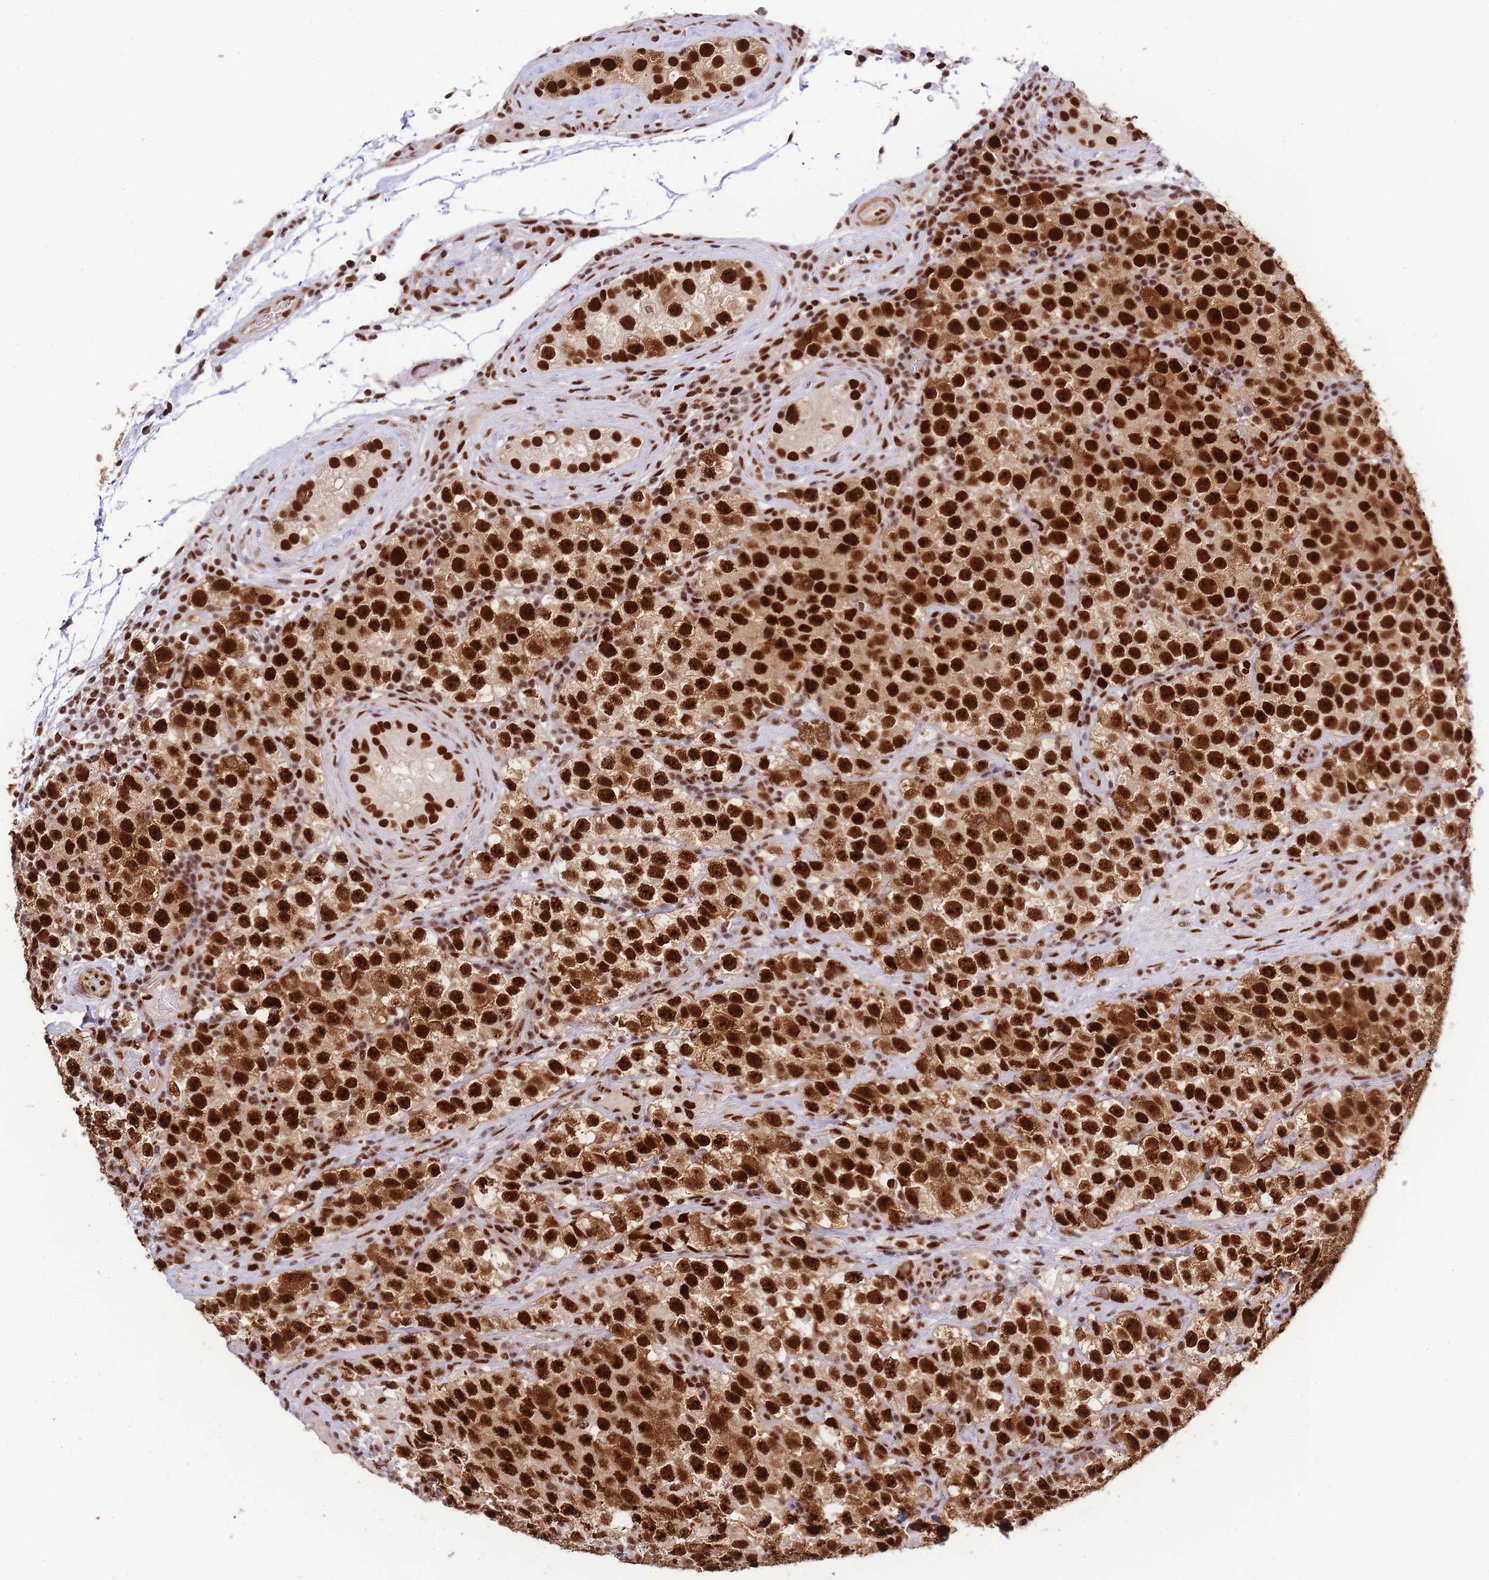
{"staining": {"intensity": "strong", "quantity": ">75%", "location": "cytoplasmic/membranous,nuclear"}, "tissue": "testis cancer", "cell_type": "Tumor cells", "image_type": "cancer", "snomed": [{"axis": "morphology", "description": "Seminoma, NOS"}, {"axis": "topography", "description": "Testis"}], "caption": "Brown immunohistochemical staining in human testis cancer (seminoma) reveals strong cytoplasmic/membranous and nuclear expression in about >75% of tumor cells.", "gene": "PRKDC", "patient": {"sex": "male", "age": 34}}